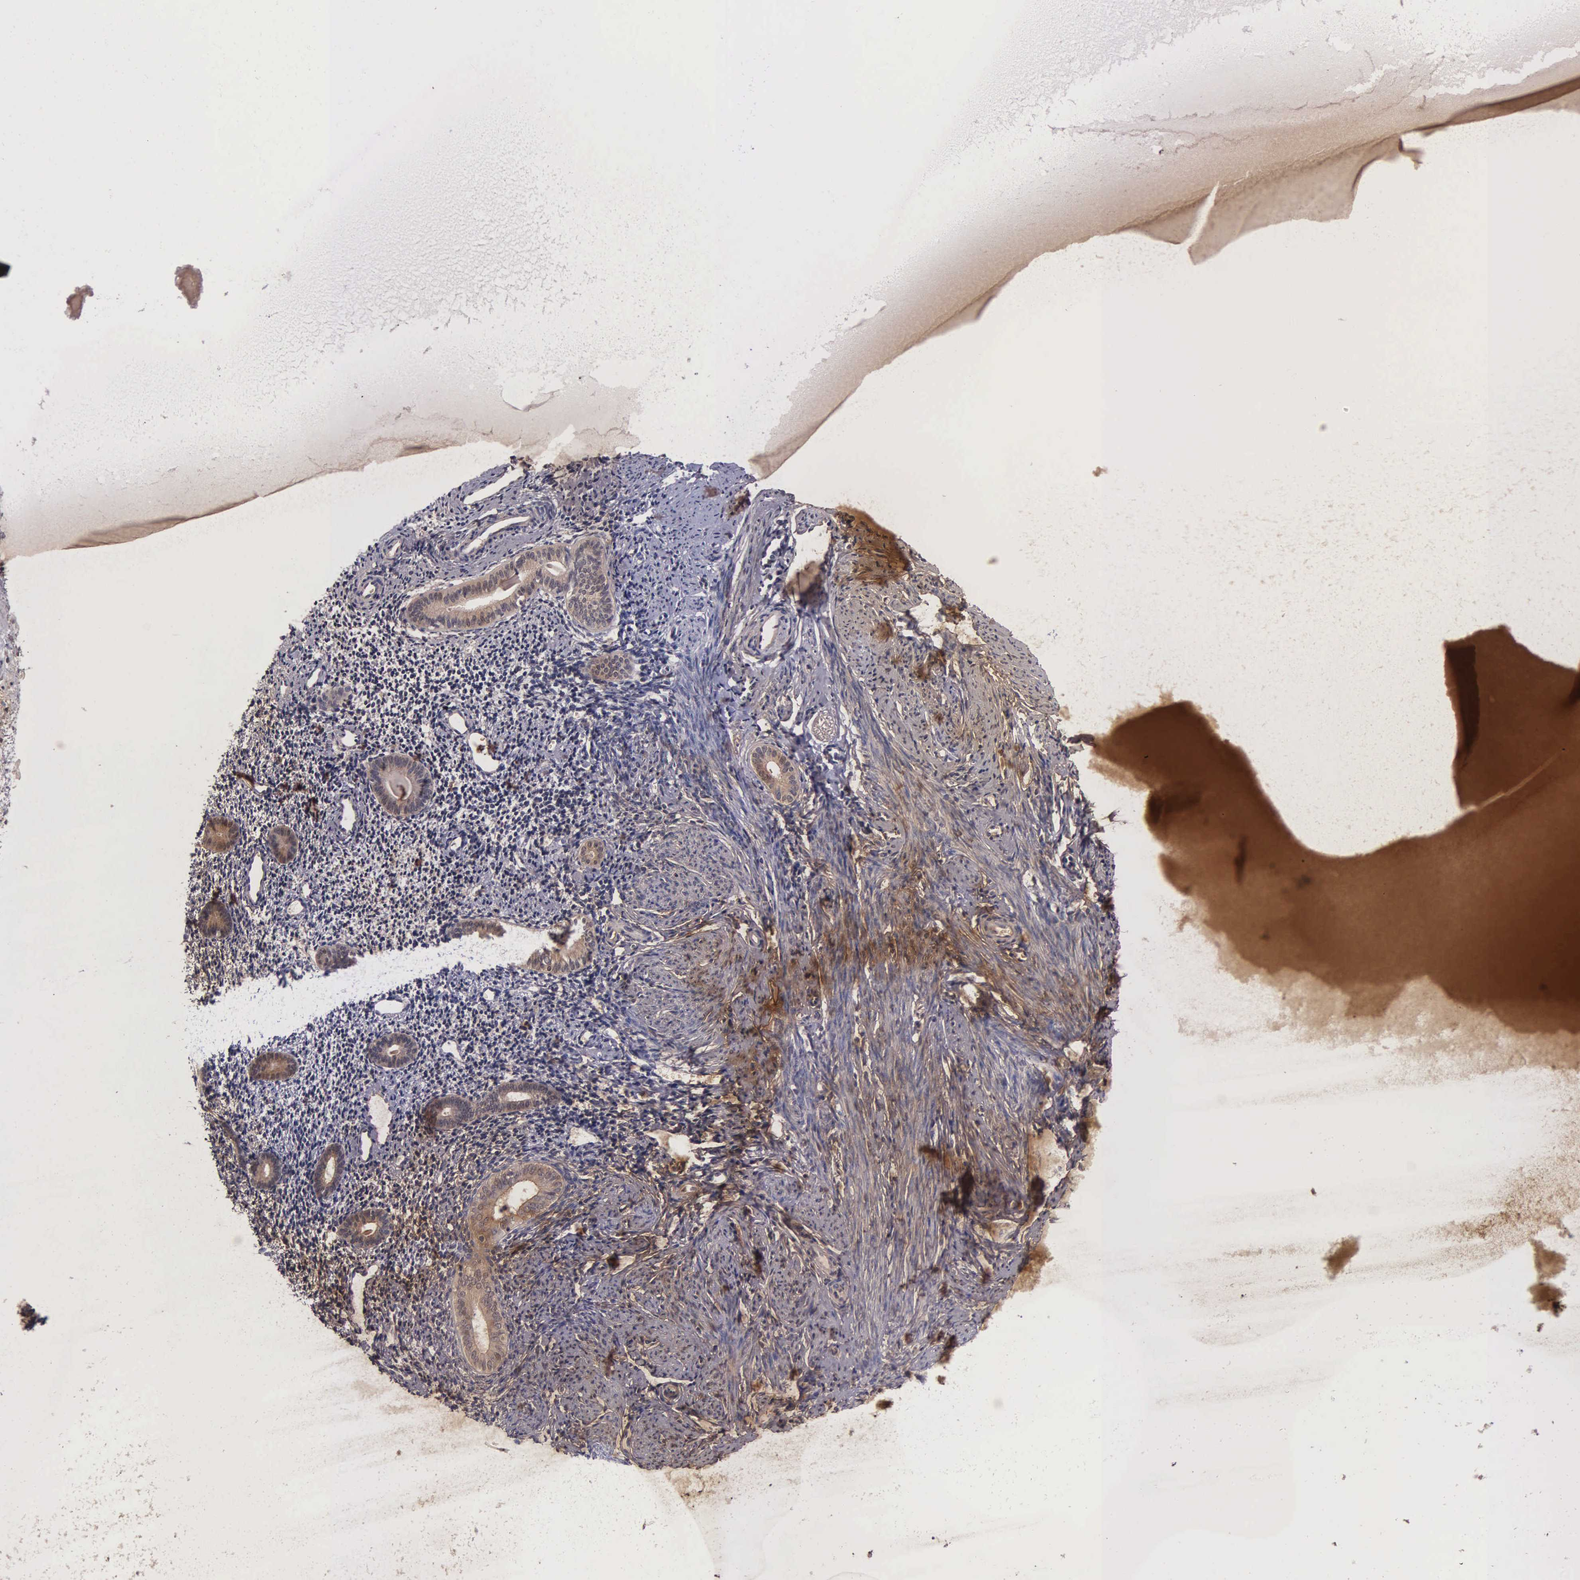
{"staining": {"intensity": "negative", "quantity": "none", "location": "none"}, "tissue": "endometrium", "cell_type": "Cells in endometrial stroma", "image_type": "normal", "snomed": [{"axis": "morphology", "description": "Normal tissue, NOS"}, {"axis": "morphology", "description": "Neoplasm, benign, NOS"}, {"axis": "topography", "description": "Uterus"}], "caption": "This is an immunohistochemistry image of benign endometrium. There is no expression in cells in endometrial stroma.", "gene": "GSTT2B", "patient": {"sex": "female", "age": 55}}